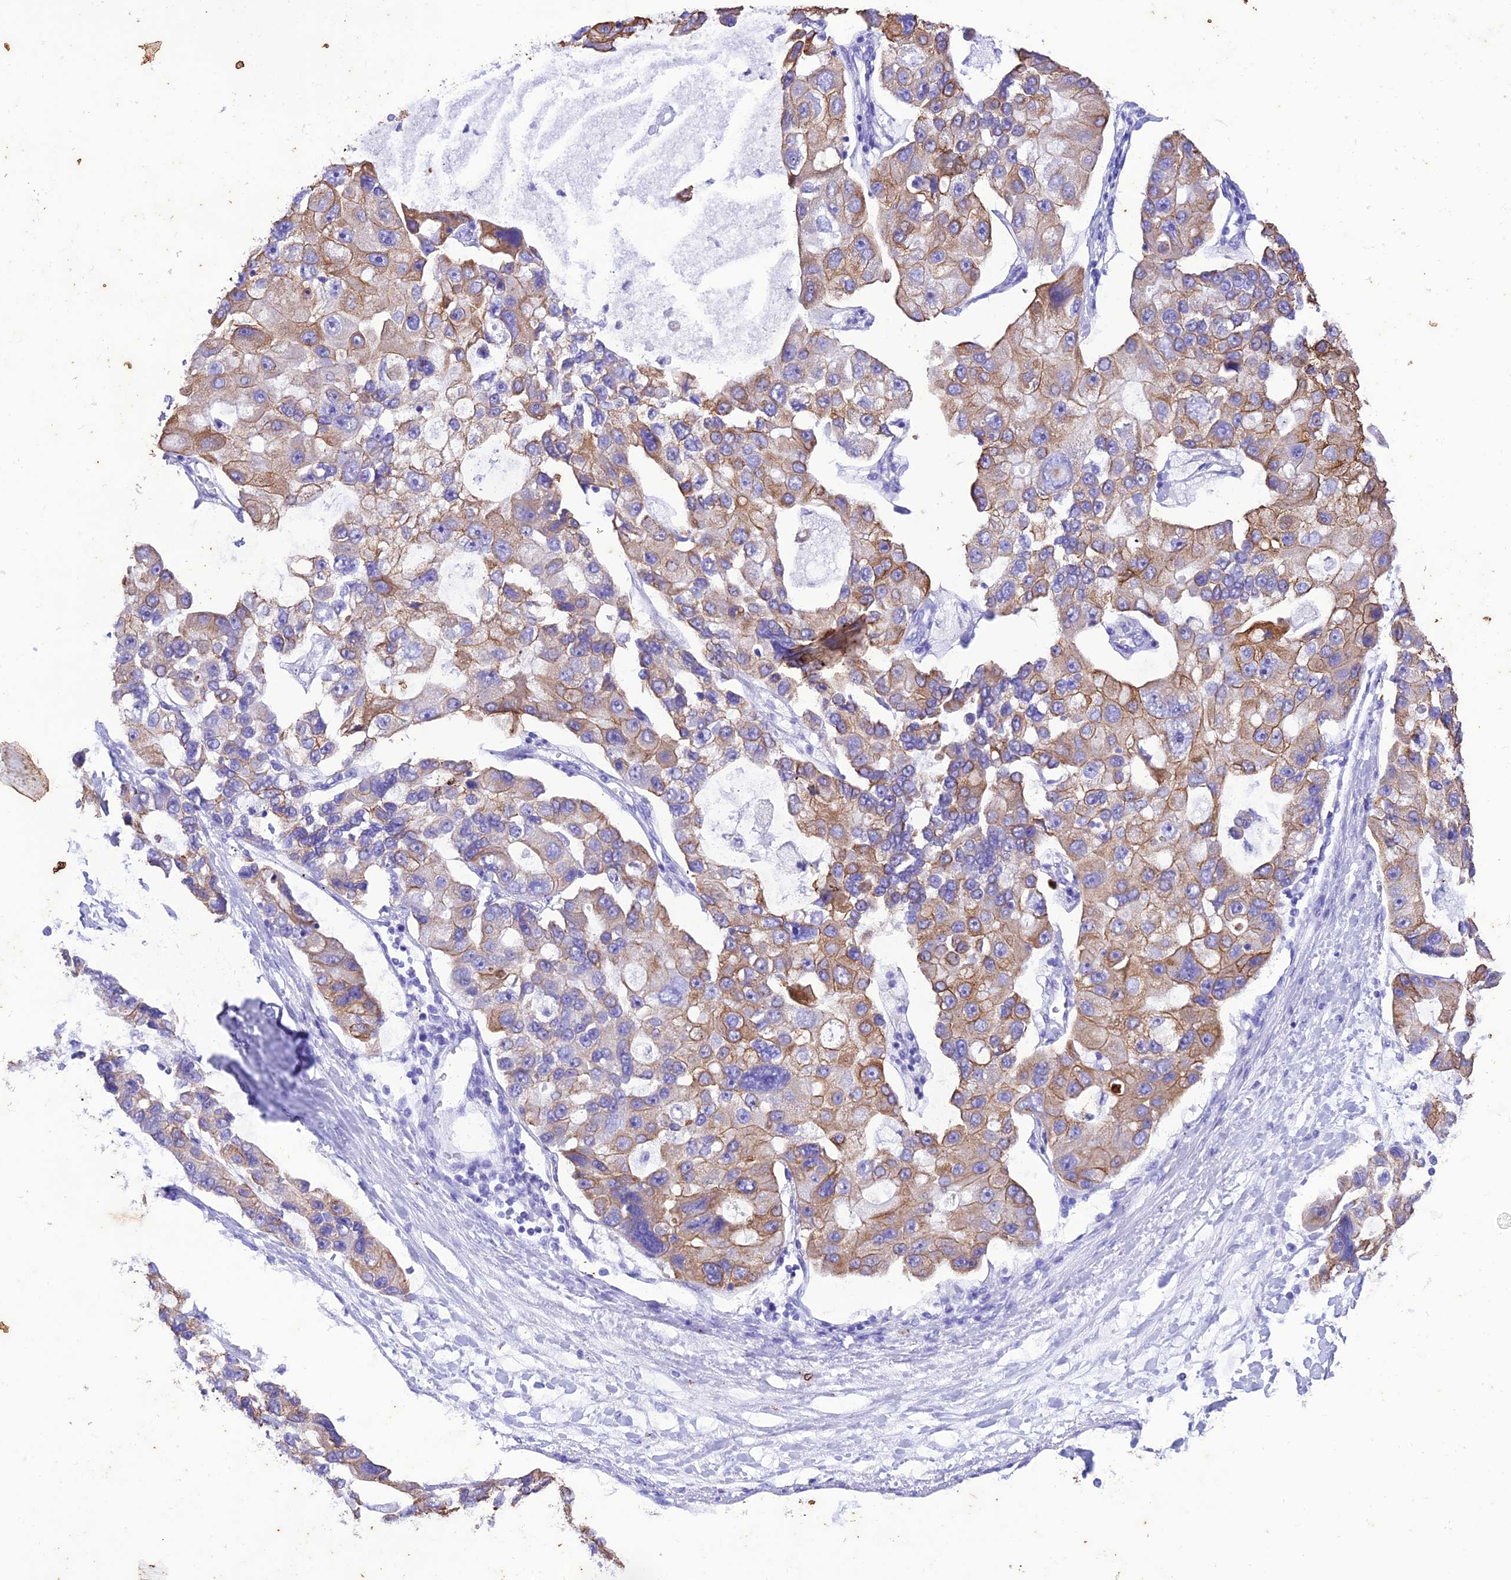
{"staining": {"intensity": "moderate", "quantity": "<25%", "location": "cytoplasmic/membranous"}, "tissue": "lung cancer", "cell_type": "Tumor cells", "image_type": "cancer", "snomed": [{"axis": "morphology", "description": "Adenocarcinoma, NOS"}, {"axis": "topography", "description": "Lung"}], "caption": "Brown immunohistochemical staining in human lung adenocarcinoma exhibits moderate cytoplasmic/membranous positivity in about <25% of tumor cells. The staining is performed using DAB (3,3'-diaminobenzidine) brown chromogen to label protein expression. The nuclei are counter-stained blue using hematoxylin.", "gene": "VPS52", "patient": {"sex": "female", "age": 54}}